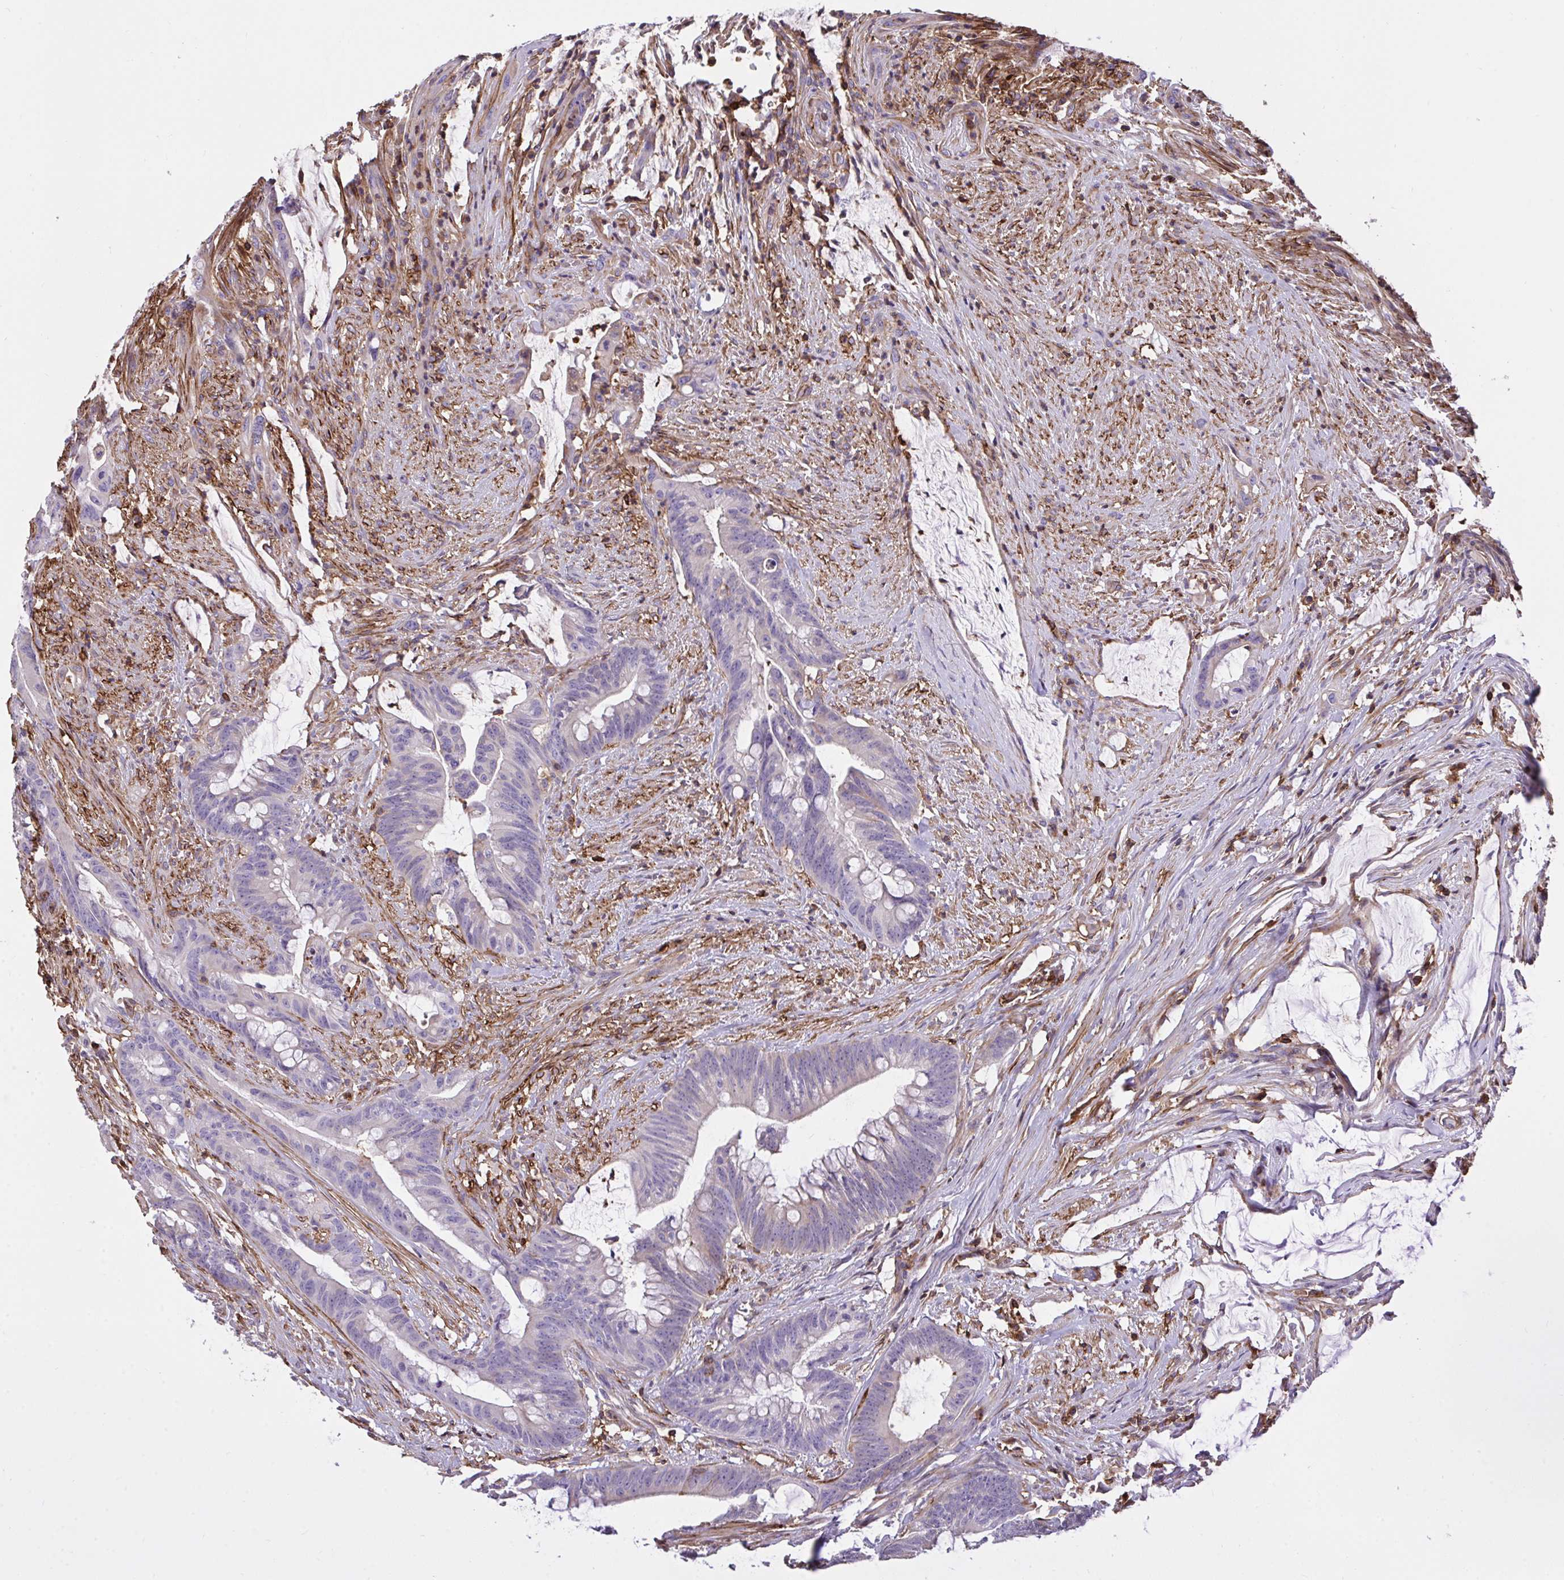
{"staining": {"intensity": "negative", "quantity": "none", "location": "none"}, "tissue": "colorectal cancer", "cell_type": "Tumor cells", "image_type": "cancer", "snomed": [{"axis": "morphology", "description": "Adenocarcinoma, NOS"}, {"axis": "topography", "description": "Colon"}], "caption": "This is an IHC histopathology image of colorectal cancer. There is no positivity in tumor cells.", "gene": "ERI1", "patient": {"sex": "male", "age": 62}}